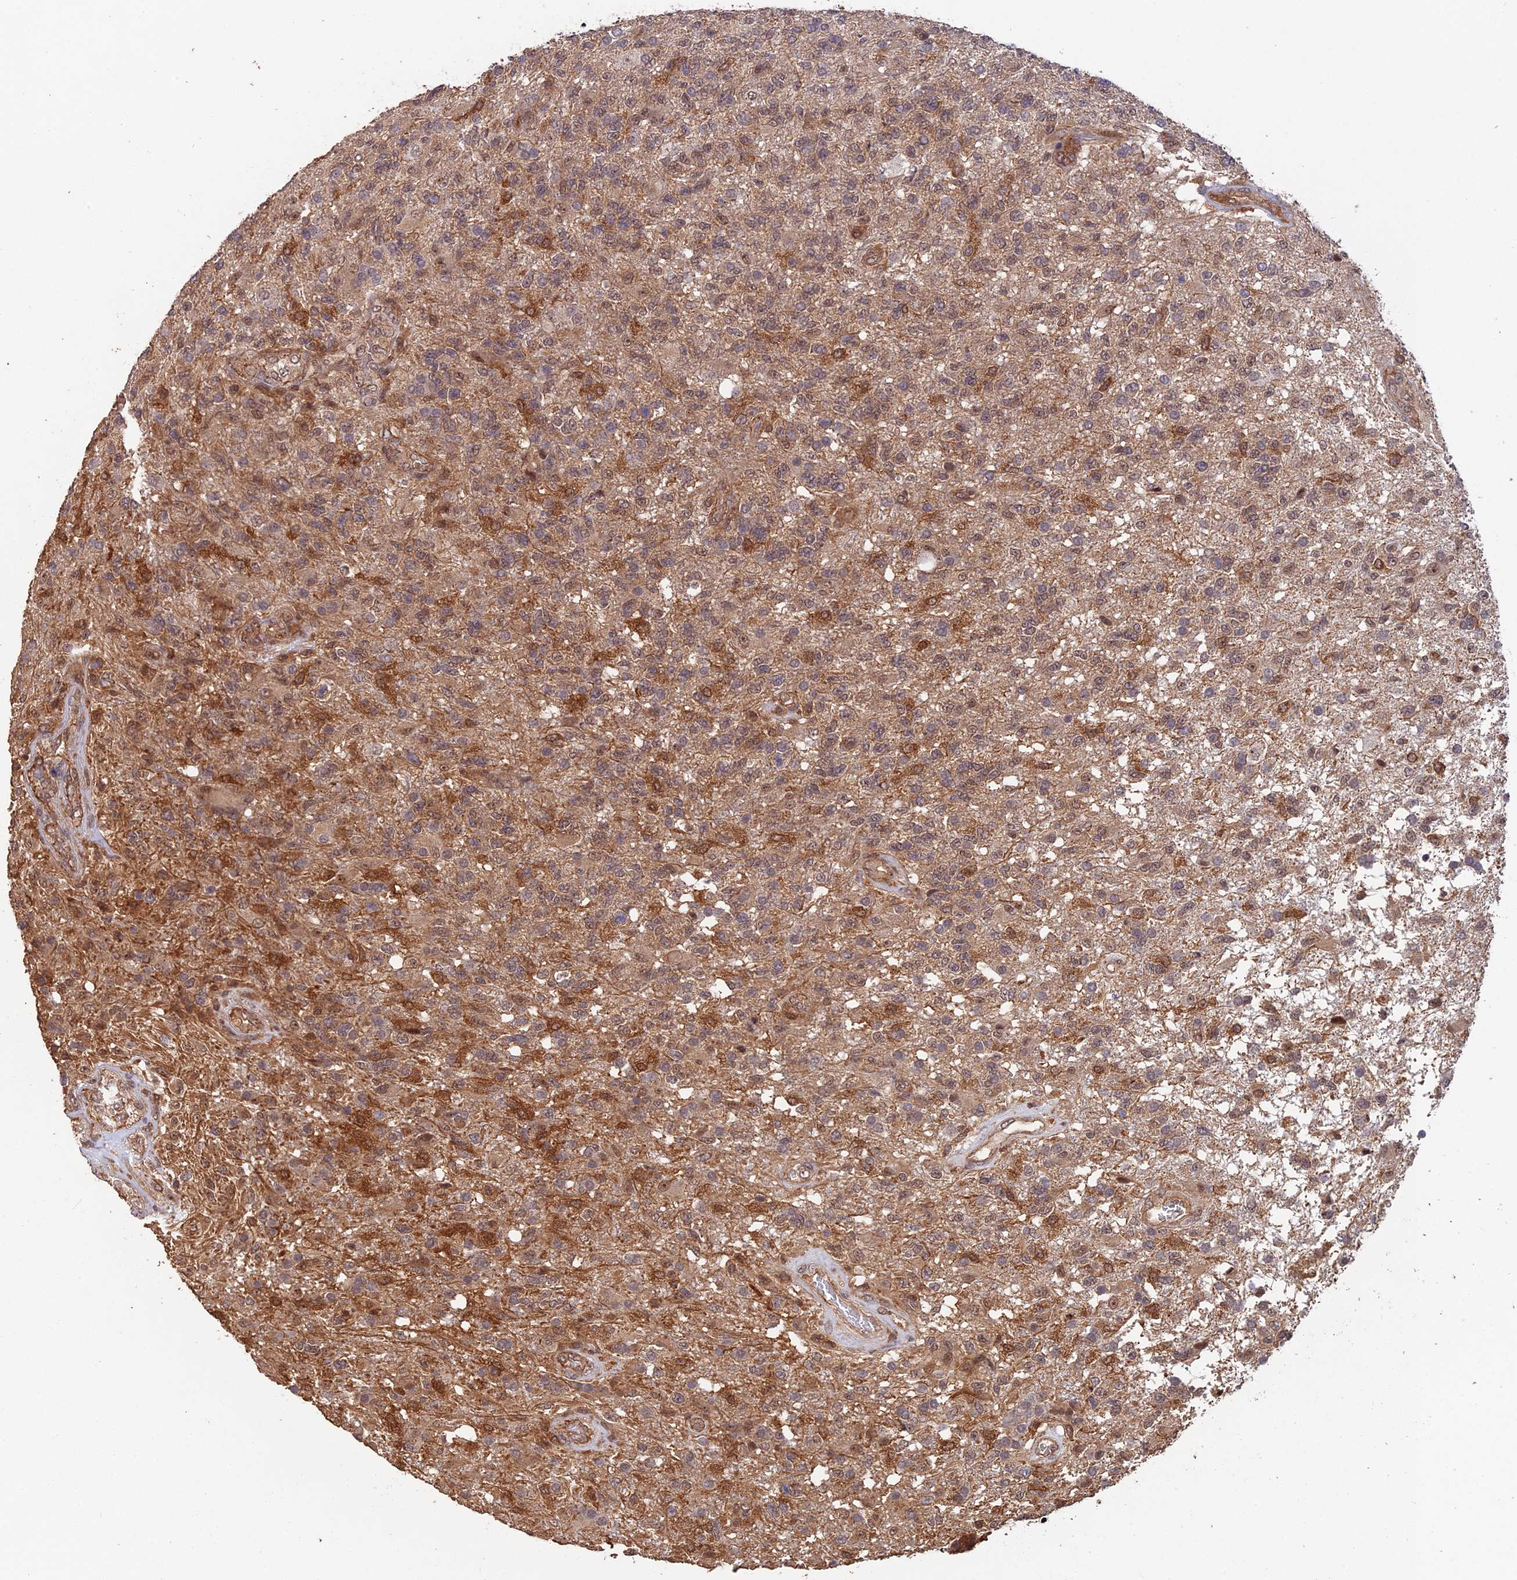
{"staining": {"intensity": "moderate", "quantity": "<25%", "location": "cytoplasmic/membranous,nuclear"}, "tissue": "glioma", "cell_type": "Tumor cells", "image_type": "cancer", "snomed": [{"axis": "morphology", "description": "Glioma, malignant, High grade"}, {"axis": "topography", "description": "Brain"}], "caption": "An image of human high-grade glioma (malignant) stained for a protein reveals moderate cytoplasmic/membranous and nuclear brown staining in tumor cells. (DAB (3,3'-diaminobenzidine) IHC with brightfield microscopy, high magnification).", "gene": "RALGAPA2", "patient": {"sex": "male", "age": 56}}